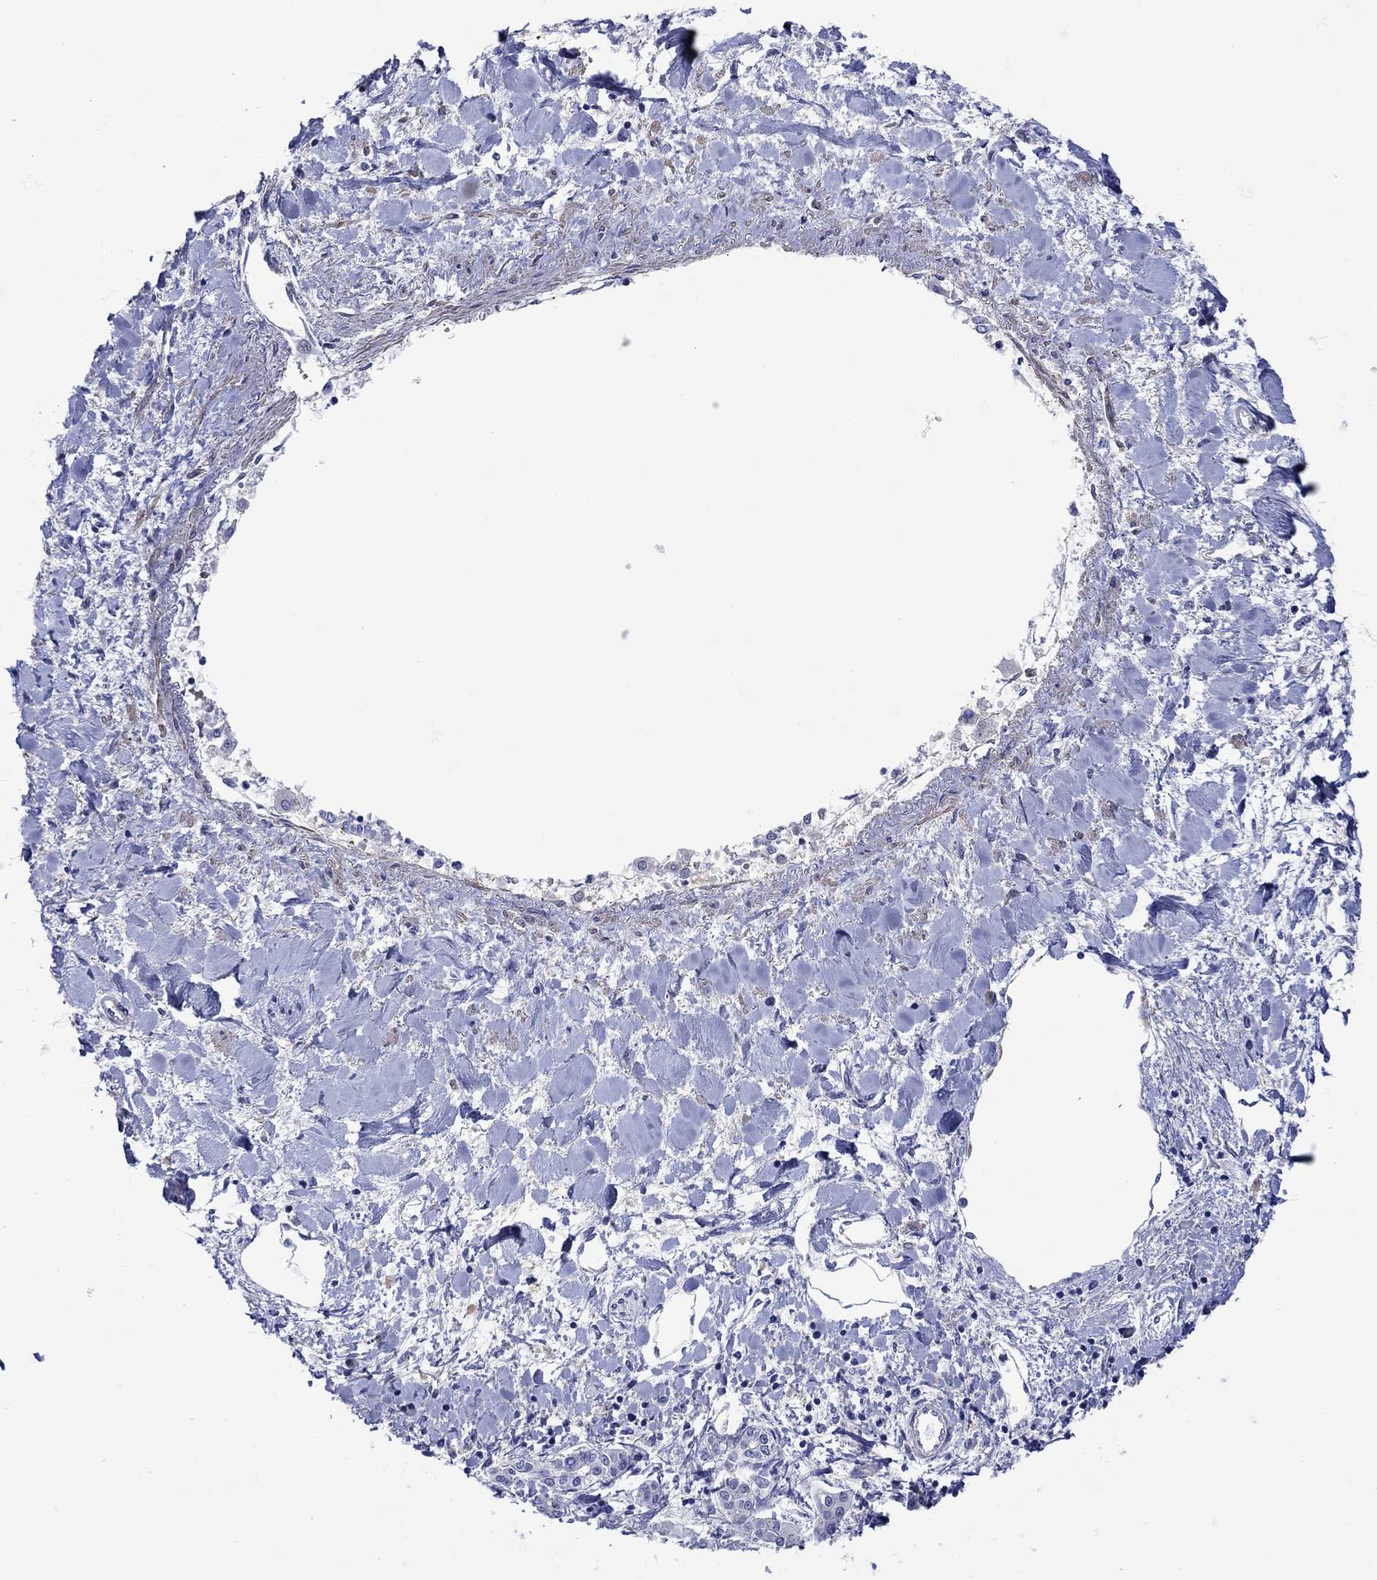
{"staining": {"intensity": "negative", "quantity": "none", "location": "none"}, "tissue": "liver cancer", "cell_type": "Tumor cells", "image_type": "cancer", "snomed": [{"axis": "morphology", "description": "Cholangiocarcinoma"}, {"axis": "topography", "description": "Liver"}], "caption": "Human liver cholangiocarcinoma stained for a protein using IHC reveals no positivity in tumor cells.", "gene": "MSI1", "patient": {"sex": "female", "age": 64}}